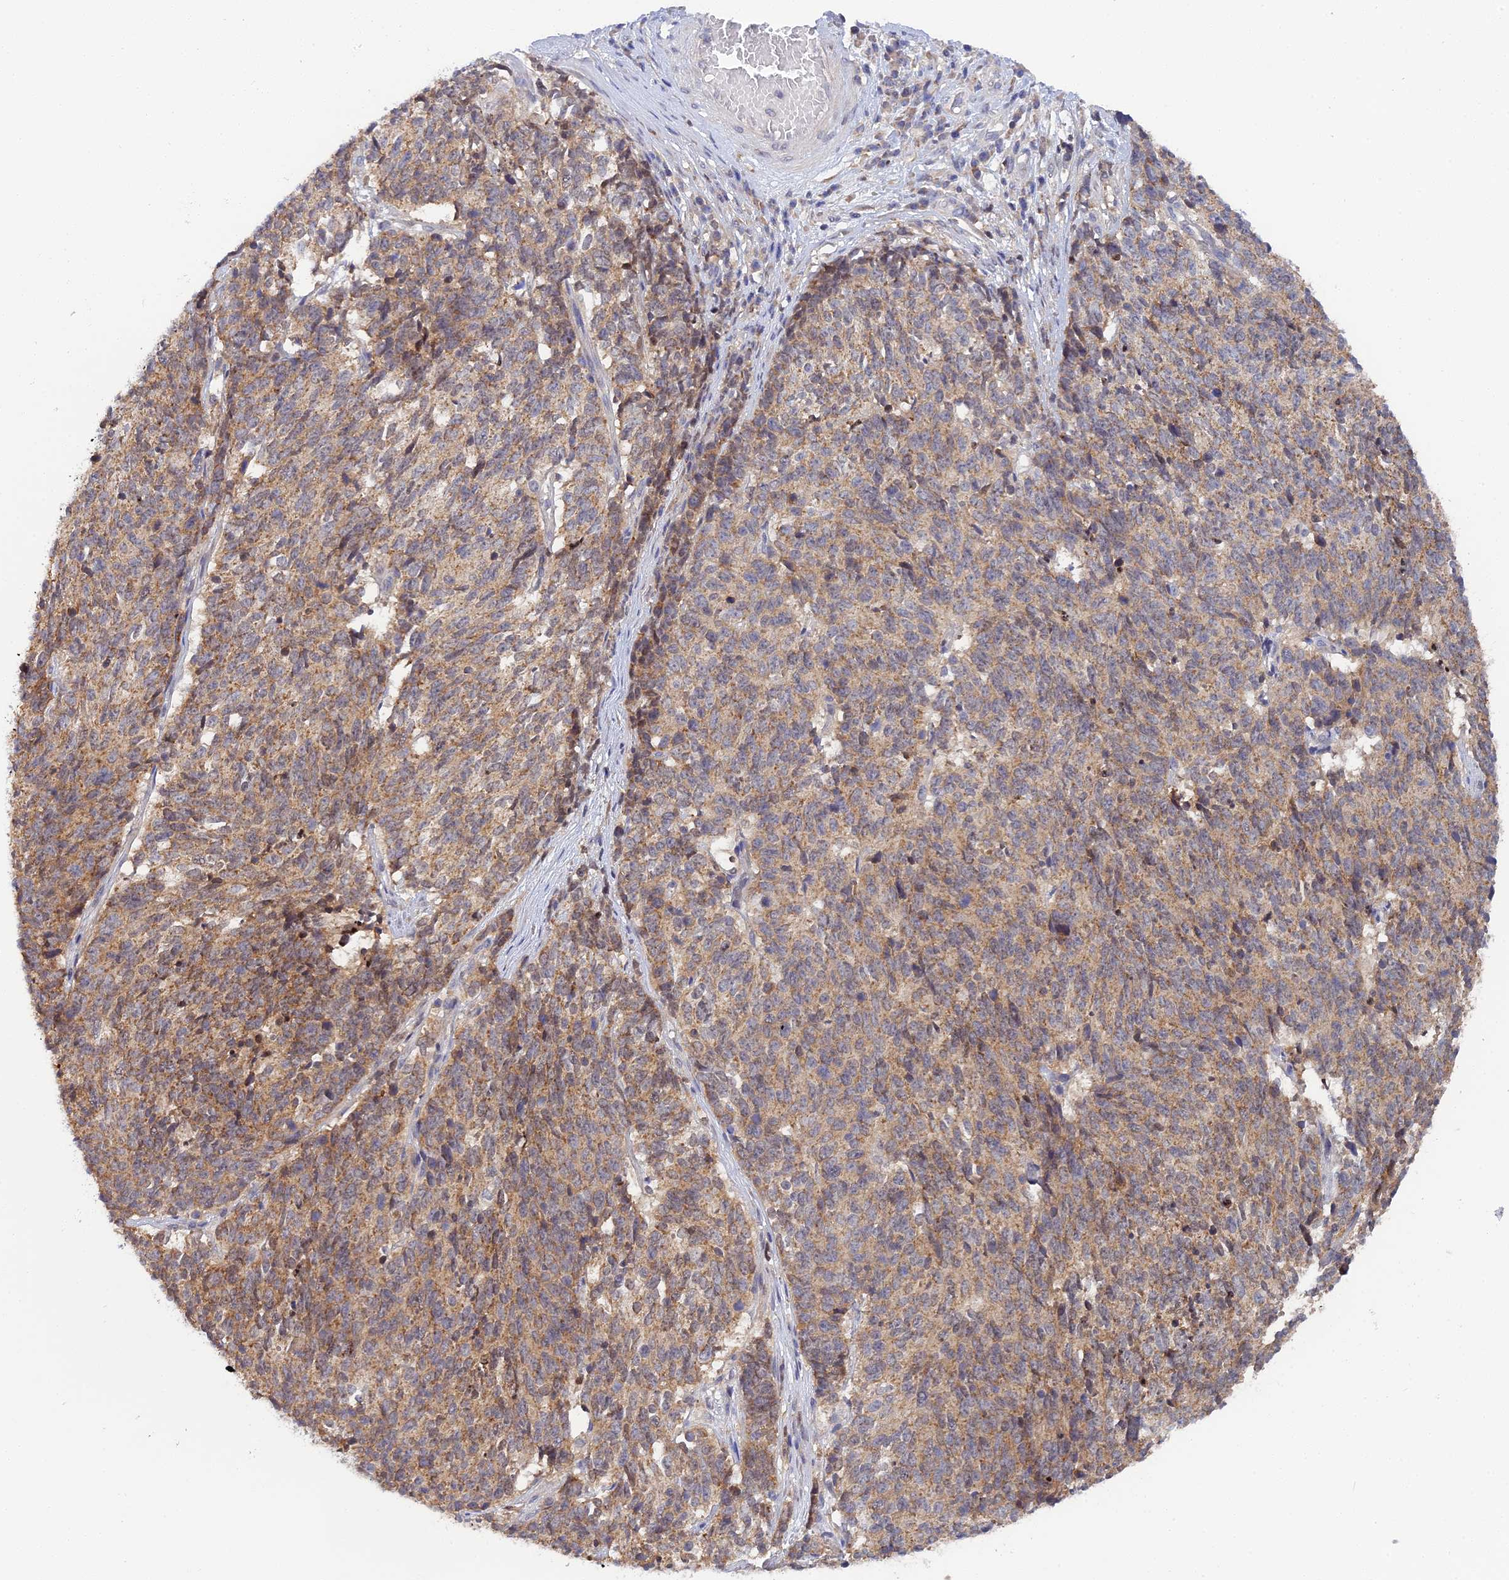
{"staining": {"intensity": "moderate", "quantity": ">75%", "location": "cytoplasmic/membranous"}, "tissue": "cervical cancer", "cell_type": "Tumor cells", "image_type": "cancer", "snomed": [{"axis": "morphology", "description": "Squamous cell carcinoma, NOS"}, {"axis": "topography", "description": "Cervix"}], "caption": "There is medium levels of moderate cytoplasmic/membranous positivity in tumor cells of cervical cancer, as demonstrated by immunohistochemical staining (brown color).", "gene": "ELOA2", "patient": {"sex": "female", "age": 29}}